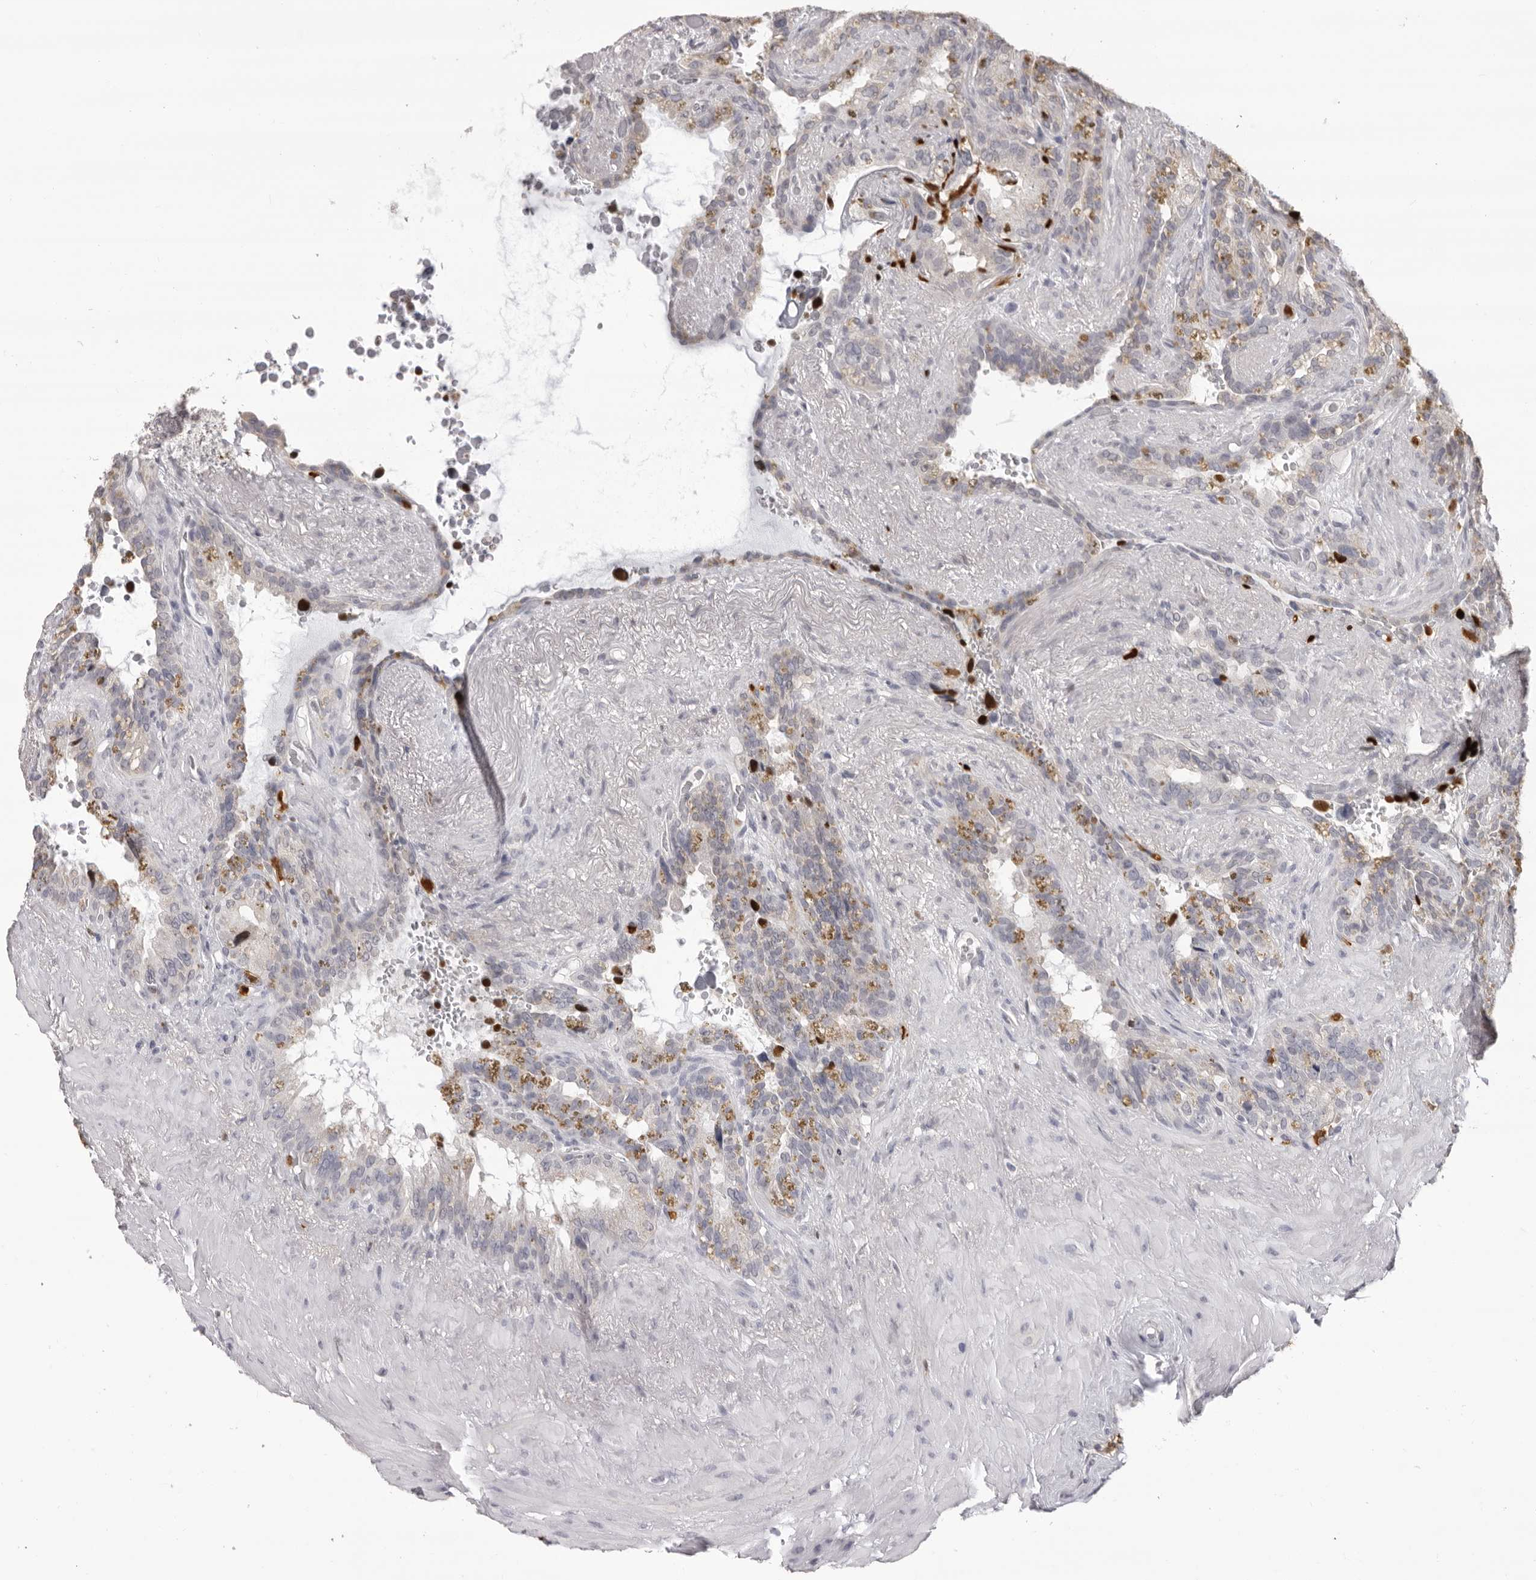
{"staining": {"intensity": "weak", "quantity": "<25%", "location": "cytoplasmic/membranous"}, "tissue": "seminal vesicle", "cell_type": "Glandular cells", "image_type": "normal", "snomed": [{"axis": "morphology", "description": "Normal tissue, NOS"}, {"axis": "topography", "description": "Seminal veicle"}], "caption": "The immunohistochemistry image has no significant staining in glandular cells of seminal vesicle.", "gene": "IL31", "patient": {"sex": "male", "age": 80}}